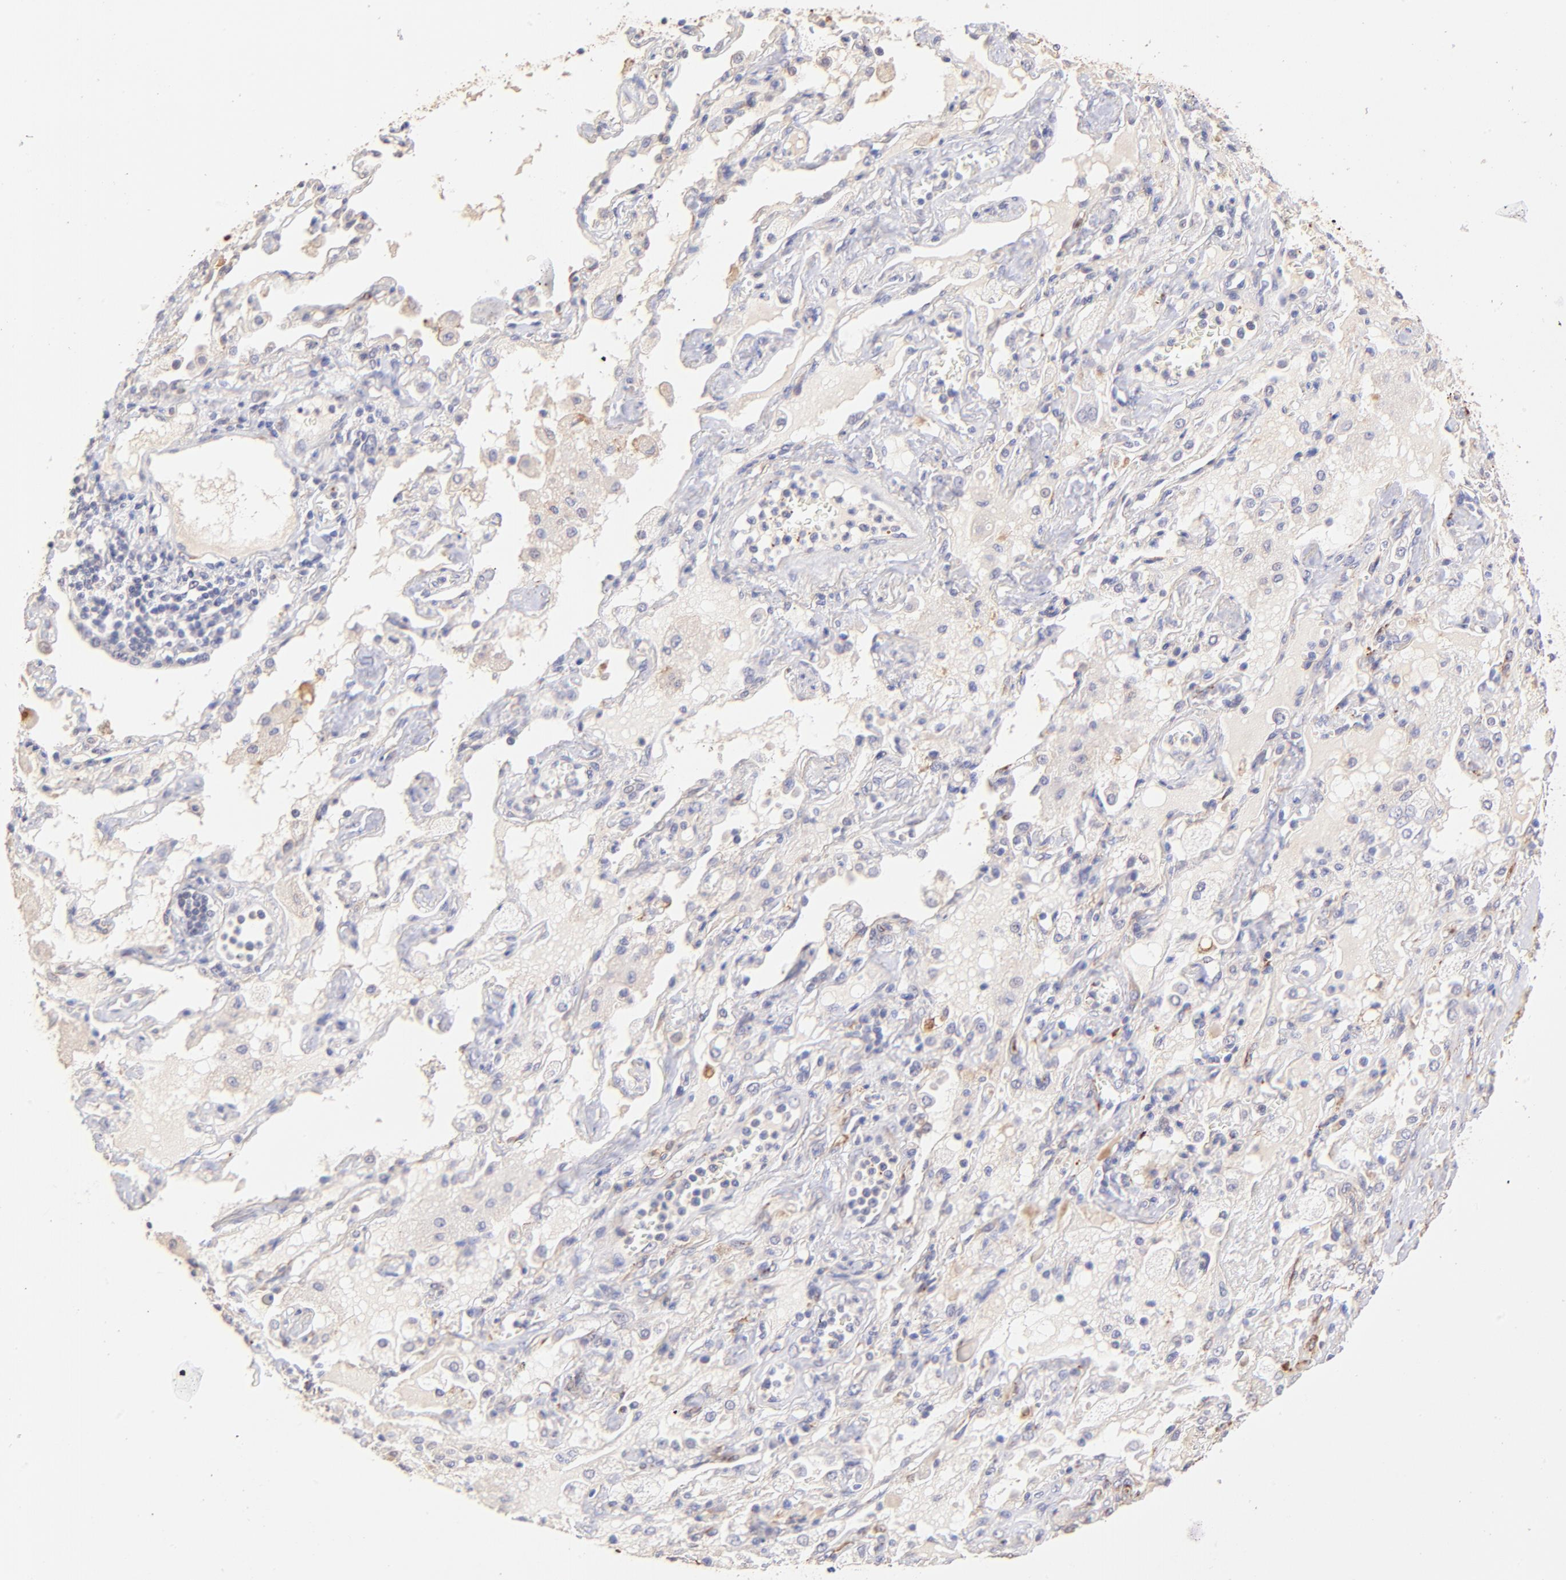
{"staining": {"intensity": "negative", "quantity": "none", "location": "none"}, "tissue": "lung cancer", "cell_type": "Tumor cells", "image_type": "cancer", "snomed": [{"axis": "morphology", "description": "Squamous cell carcinoma, NOS"}, {"axis": "topography", "description": "Lung"}], "caption": "Tumor cells are negative for protein expression in human lung squamous cell carcinoma. (Stains: DAB immunohistochemistry with hematoxylin counter stain, Microscopy: brightfield microscopy at high magnification).", "gene": "SPARC", "patient": {"sex": "female", "age": 76}}